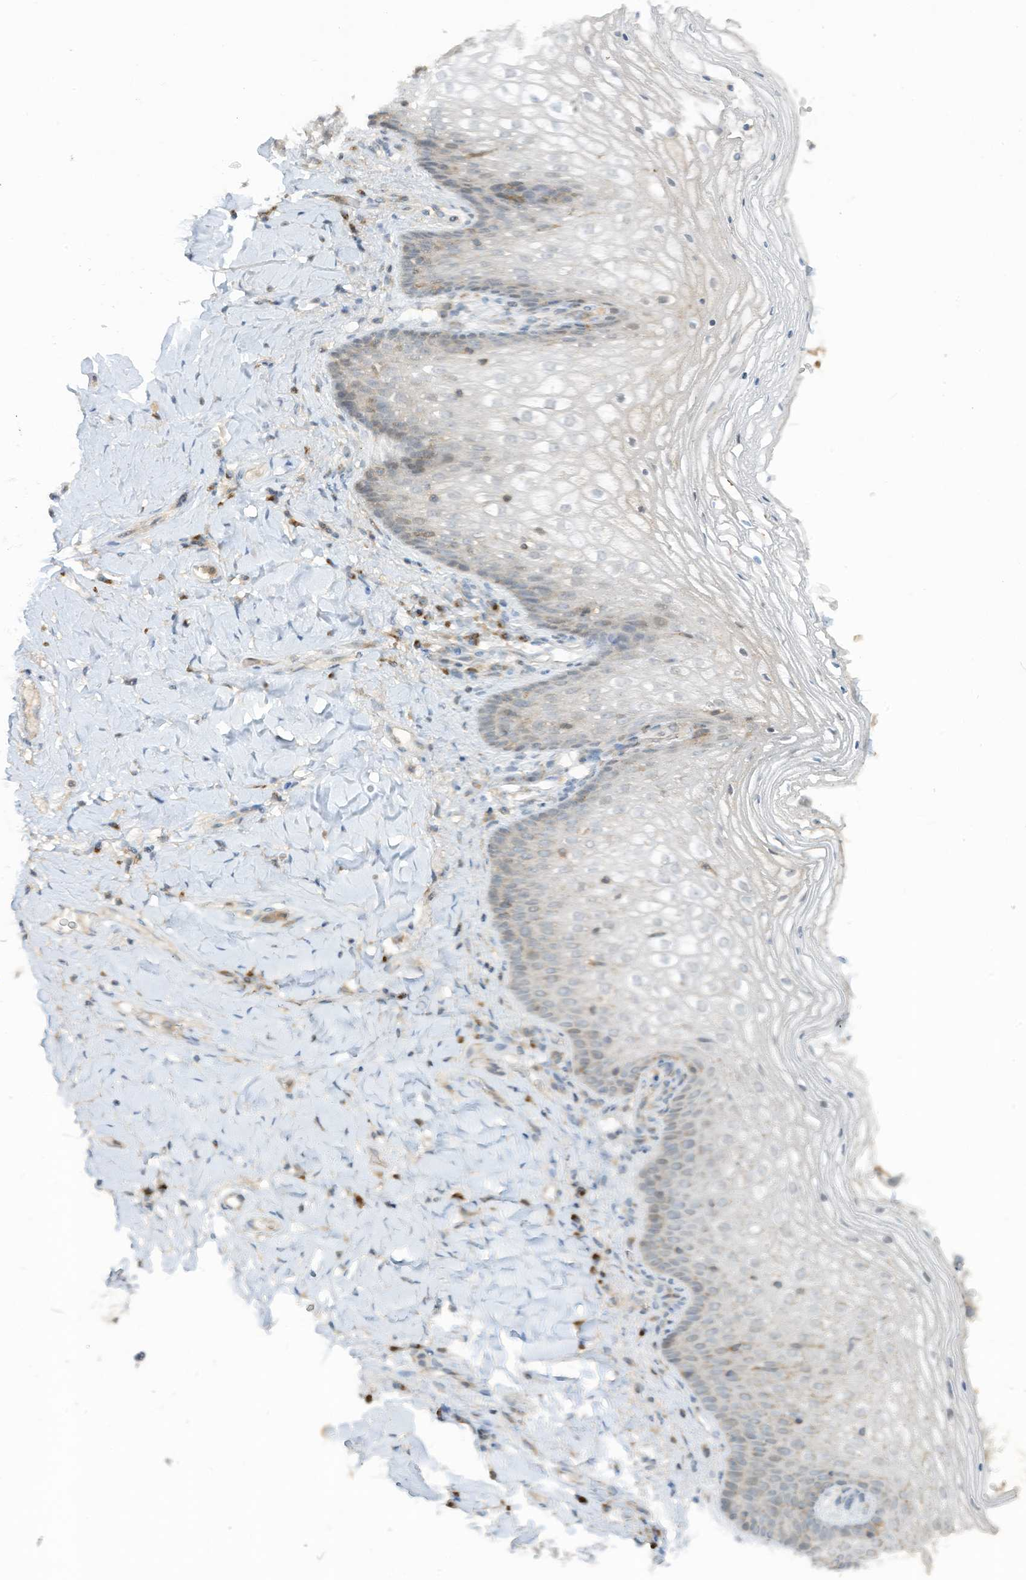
{"staining": {"intensity": "negative", "quantity": "none", "location": "none"}, "tissue": "vagina", "cell_type": "Squamous epithelial cells", "image_type": "normal", "snomed": [{"axis": "morphology", "description": "Normal tissue, NOS"}, {"axis": "topography", "description": "Vagina"}], "caption": "A high-resolution micrograph shows immunohistochemistry staining of benign vagina, which demonstrates no significant positivity in squamous epithelial cells.", "gene": "PARVG", "patient": {"sex": "female", "age": 60}}